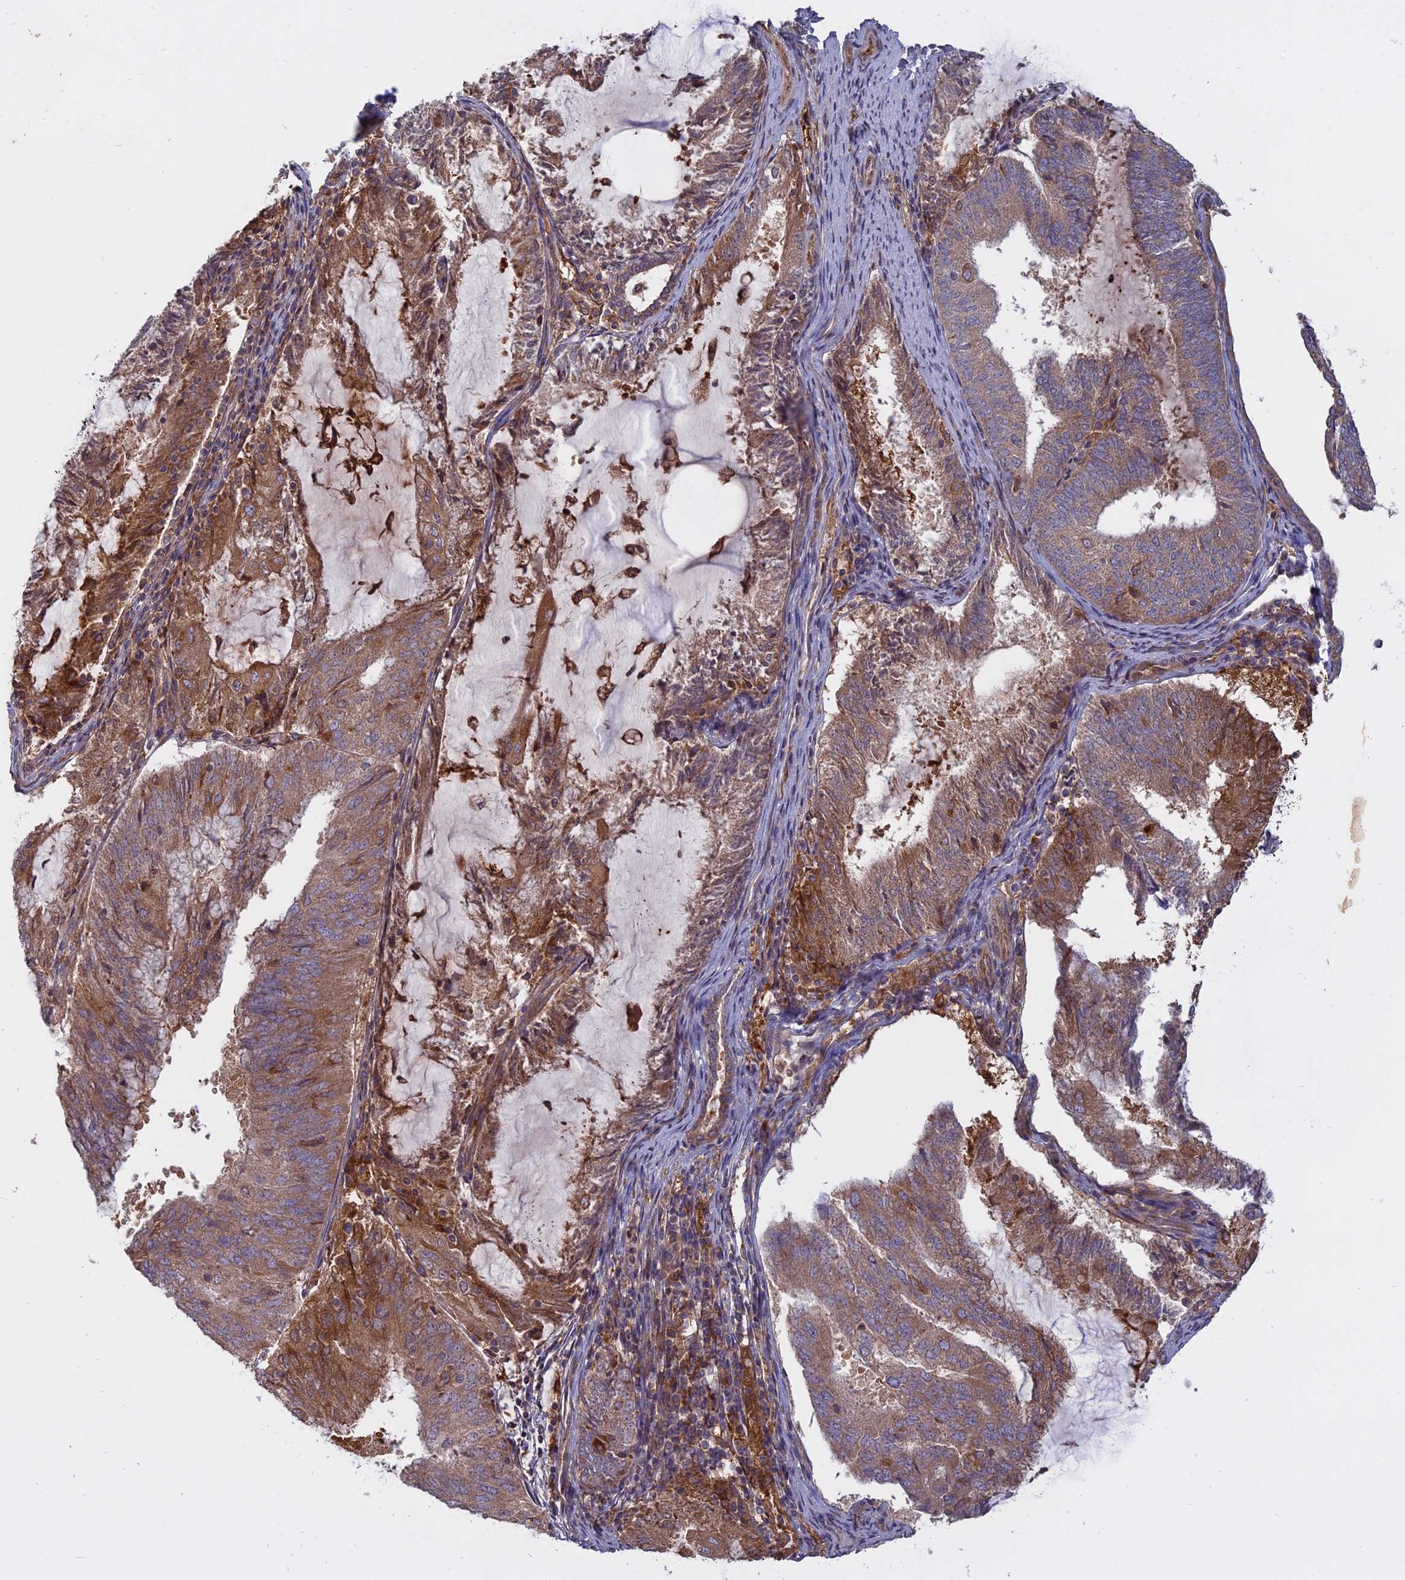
{"staining": {"intensity": "moderate", "quantity": ">75%", "location": "cytoplasmic/membranous"}, "tissue": "endometrial cancer", "cell_type": "Tumor cells", "image_type": "cancer", "snomed": [{"axis": "morphology", "description": "Adenocarcinoma, NOS"}, {"axis": "topography", "description": "Endometrium"}], "caption": "Immunohistochemical staining of endometrial cancer reveals medium levels of moderate cytoplasmic/membranous protein positivity in approximately >75% of tumor cells. (Brightfield microscopy of DAB IHC at high magnification).", "gene": "TMEM208", "patient": {"sex": "female", "age": 81}}